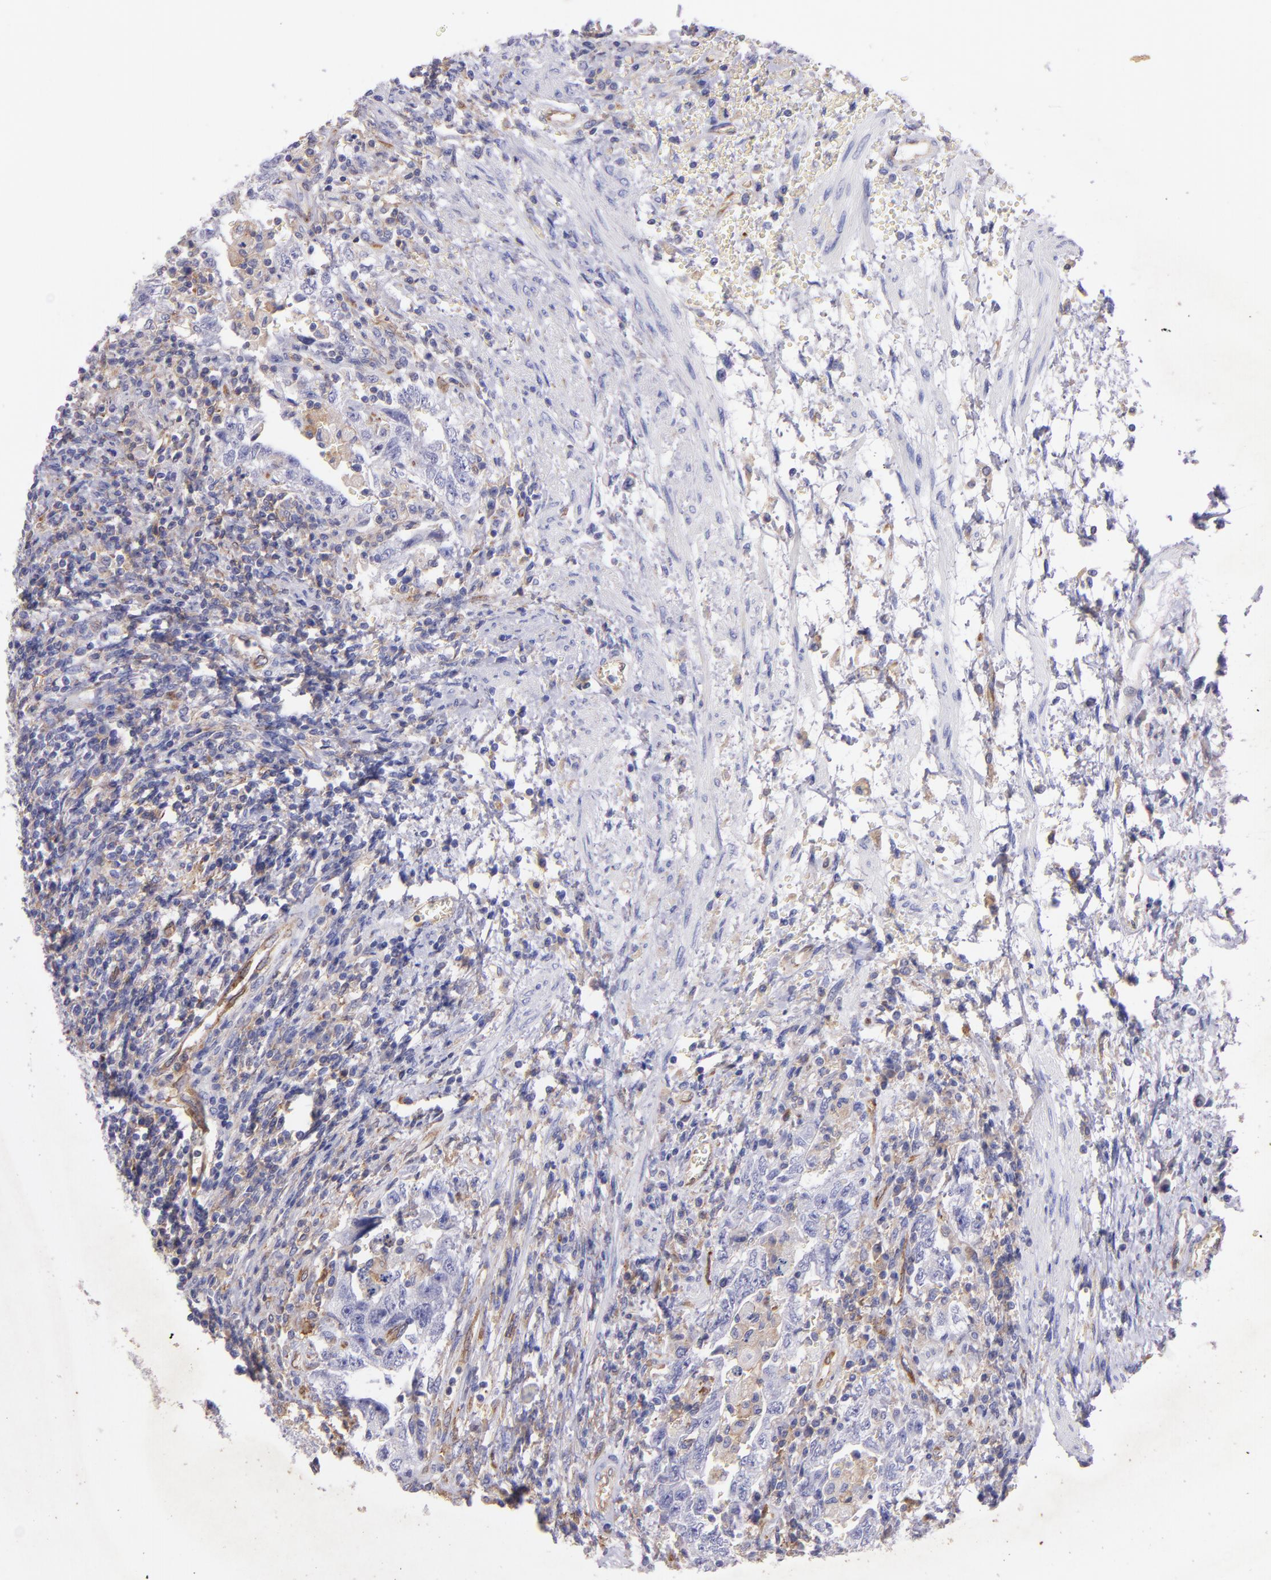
{"staining": {"intensity": "moderate", "quantity": "<25%", "location": "cytoplasmic/membranous"}, "tissue": "testis cancer", "cell_type": "Tumor cells", "image_type": "cancer", "snomed": [{"axis": "morphology", "description": "Carcinoma, Embryonal, NOS"}, {"axis": "topography", "description": "Testis"}], "caption": "This photomicrograph shows IHC staining of human testis cancer (embryonal carcinoma), with low moderate cytoplasmic/membranous expression in about <25% of tumor cells.", "gene": "RET", "patient": {"sex": "male", "age": 26}}